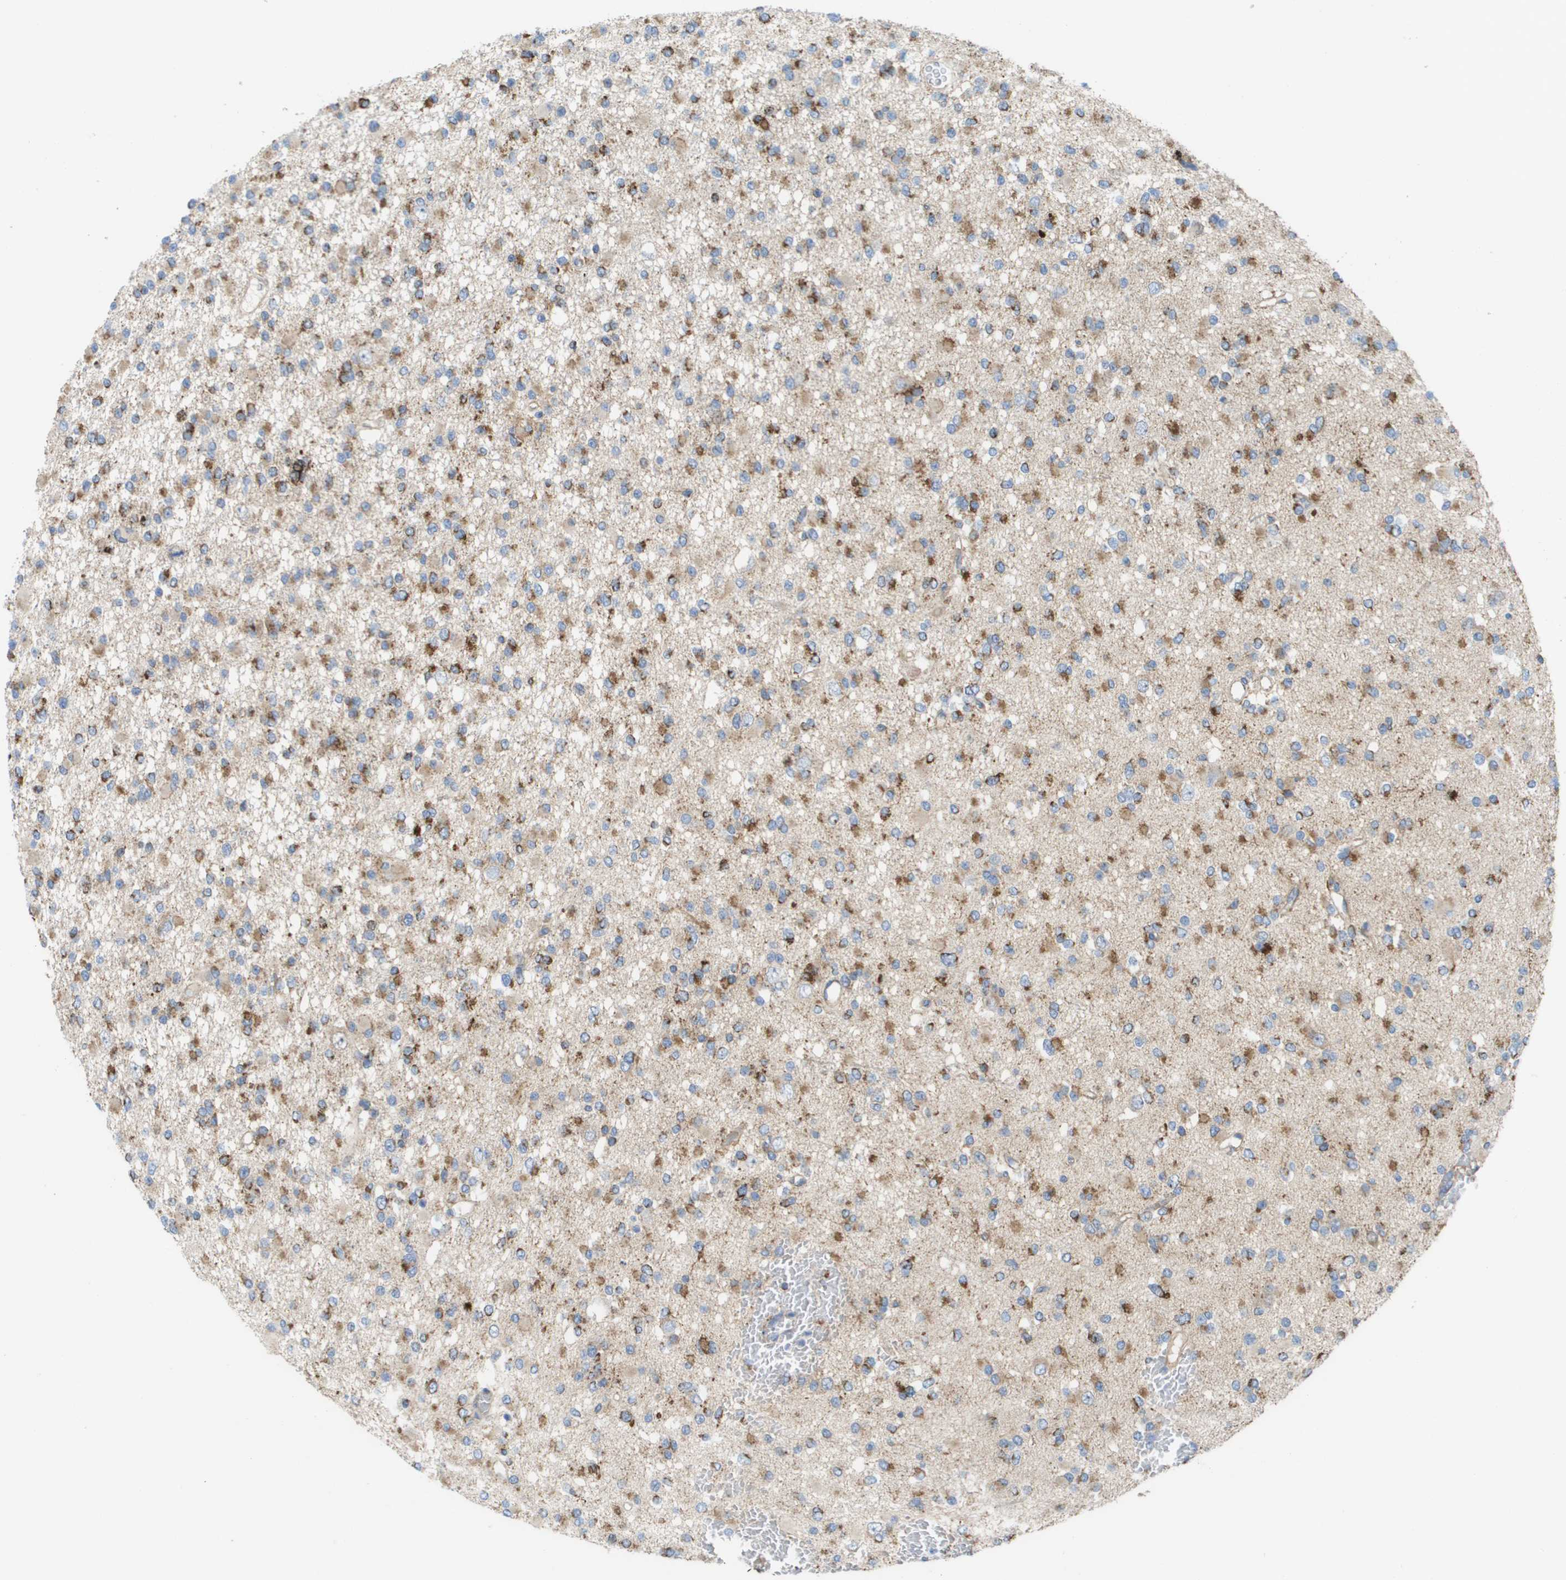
{"staining": {"intensity": "moderate", "quantity": "25%-75%", "location": "cytoplasmic/membranous"}, "tissue": "glioma", "cell_type": "Tumor cells", "image_type": "cancer", "snomed": [{"axis": "morphology", "description": "Glioma, malignant, Low grade"}, {"axis": "topography", "description": "Brain"}], "caption": "An image of human malignant glioma (low-grade) stained for a protein reveals moderate cytoplasmic/membranous brown staining in tumor cells.", "gene": "FIS1", "patient": {"sex": "female", "age": 22}}